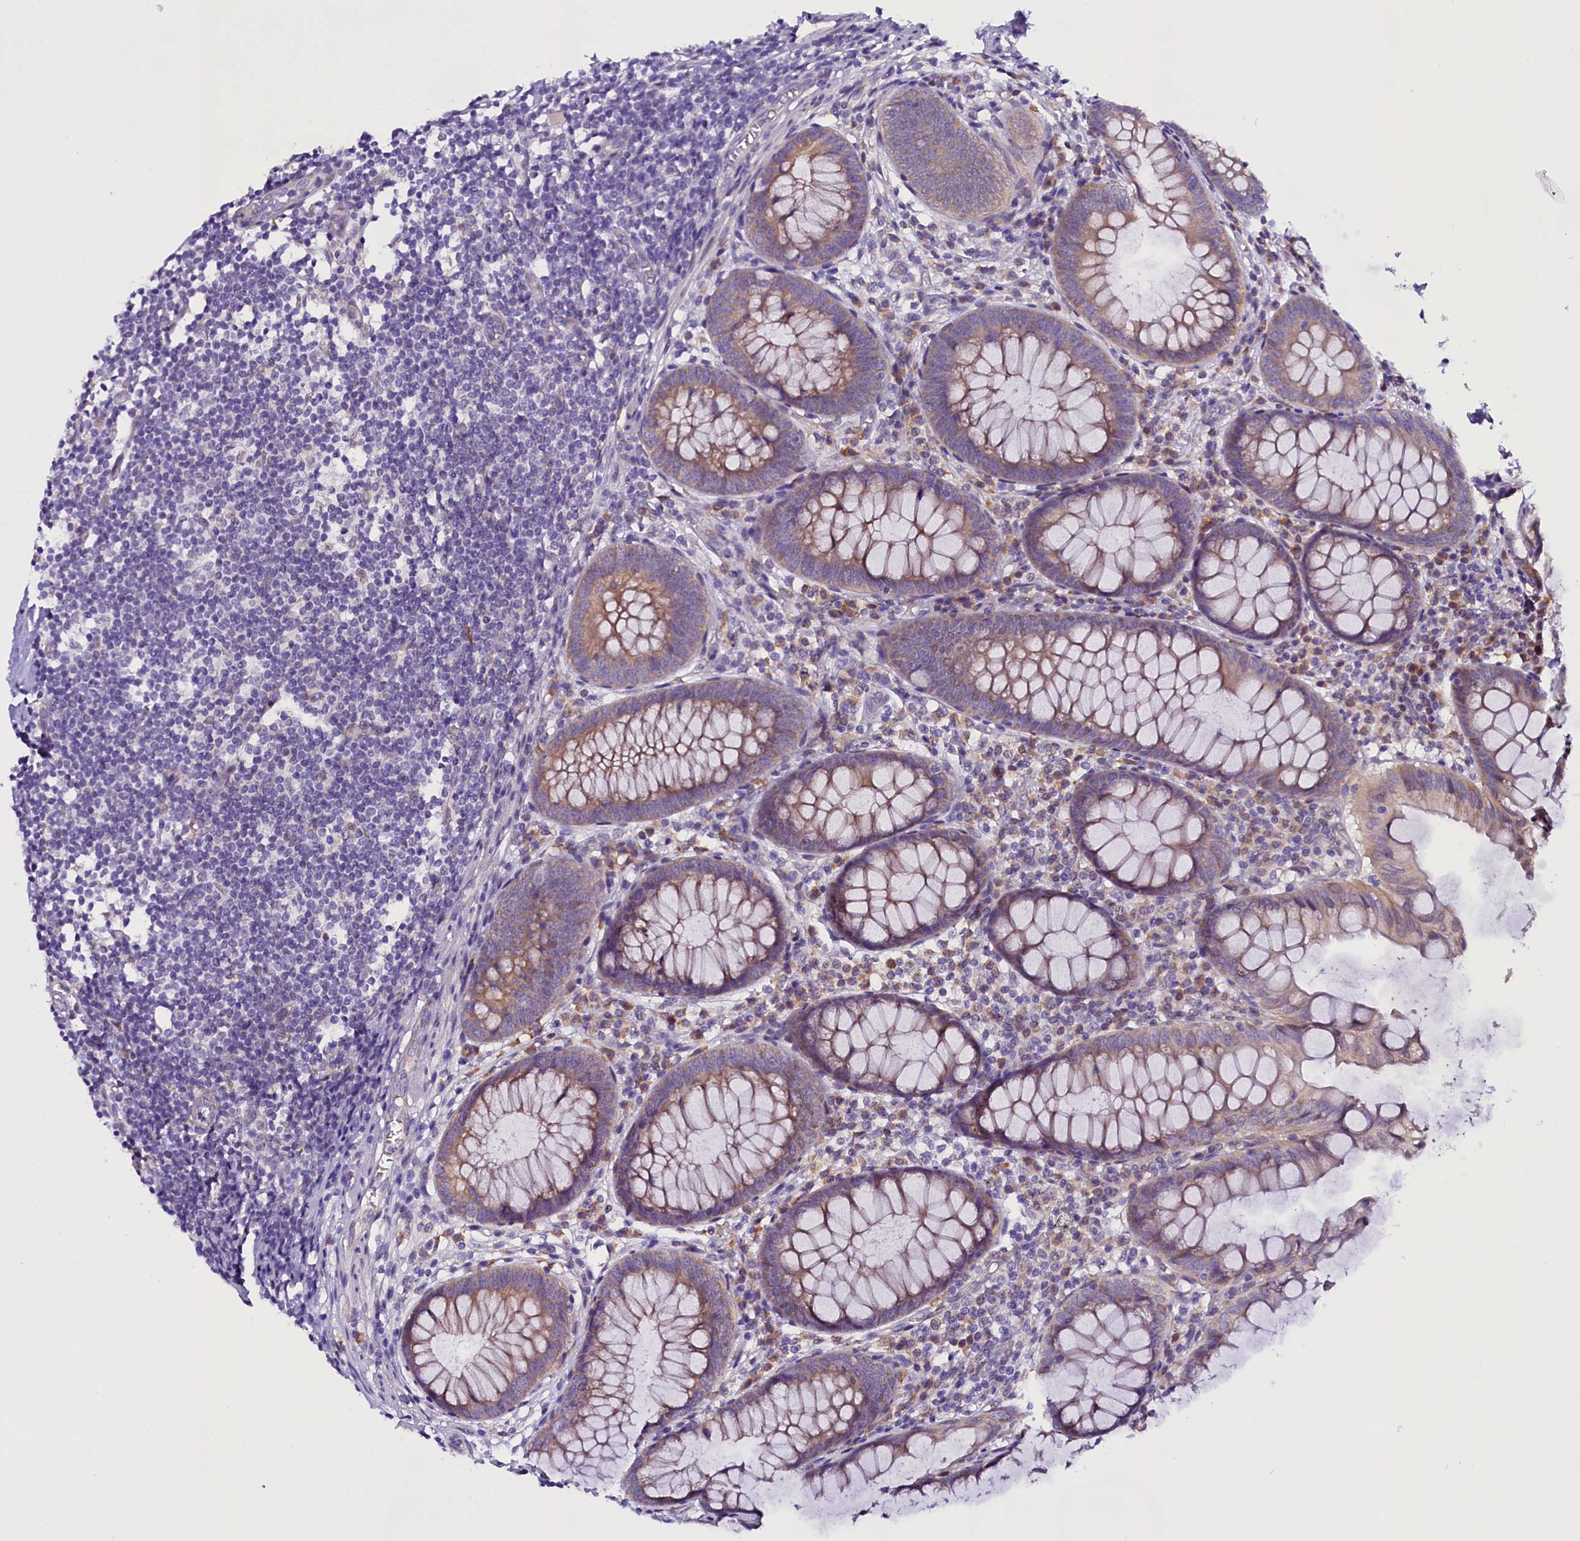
{"staining": {"intensity": "weak", "quantity": ">75%", "location": "cytoplasmic/membranous"}, "tissue": "appendix", "cell_type": "Glandular cells", "image_type": "normal", "snomed": [{"axis": "morphology", "description": "Normal tissue, NOS"}, {"axis": "topography", "description": "Appendix"}], "caption": "Unremarkable appendix reveals weak cytoplasmic/membranous expression in about >75% of glandular cells The protein of interest is shown in brown color, while the nuclei are stained blue..", "gene": "UACA", "patient": {"sex": "female", "age": 51}}